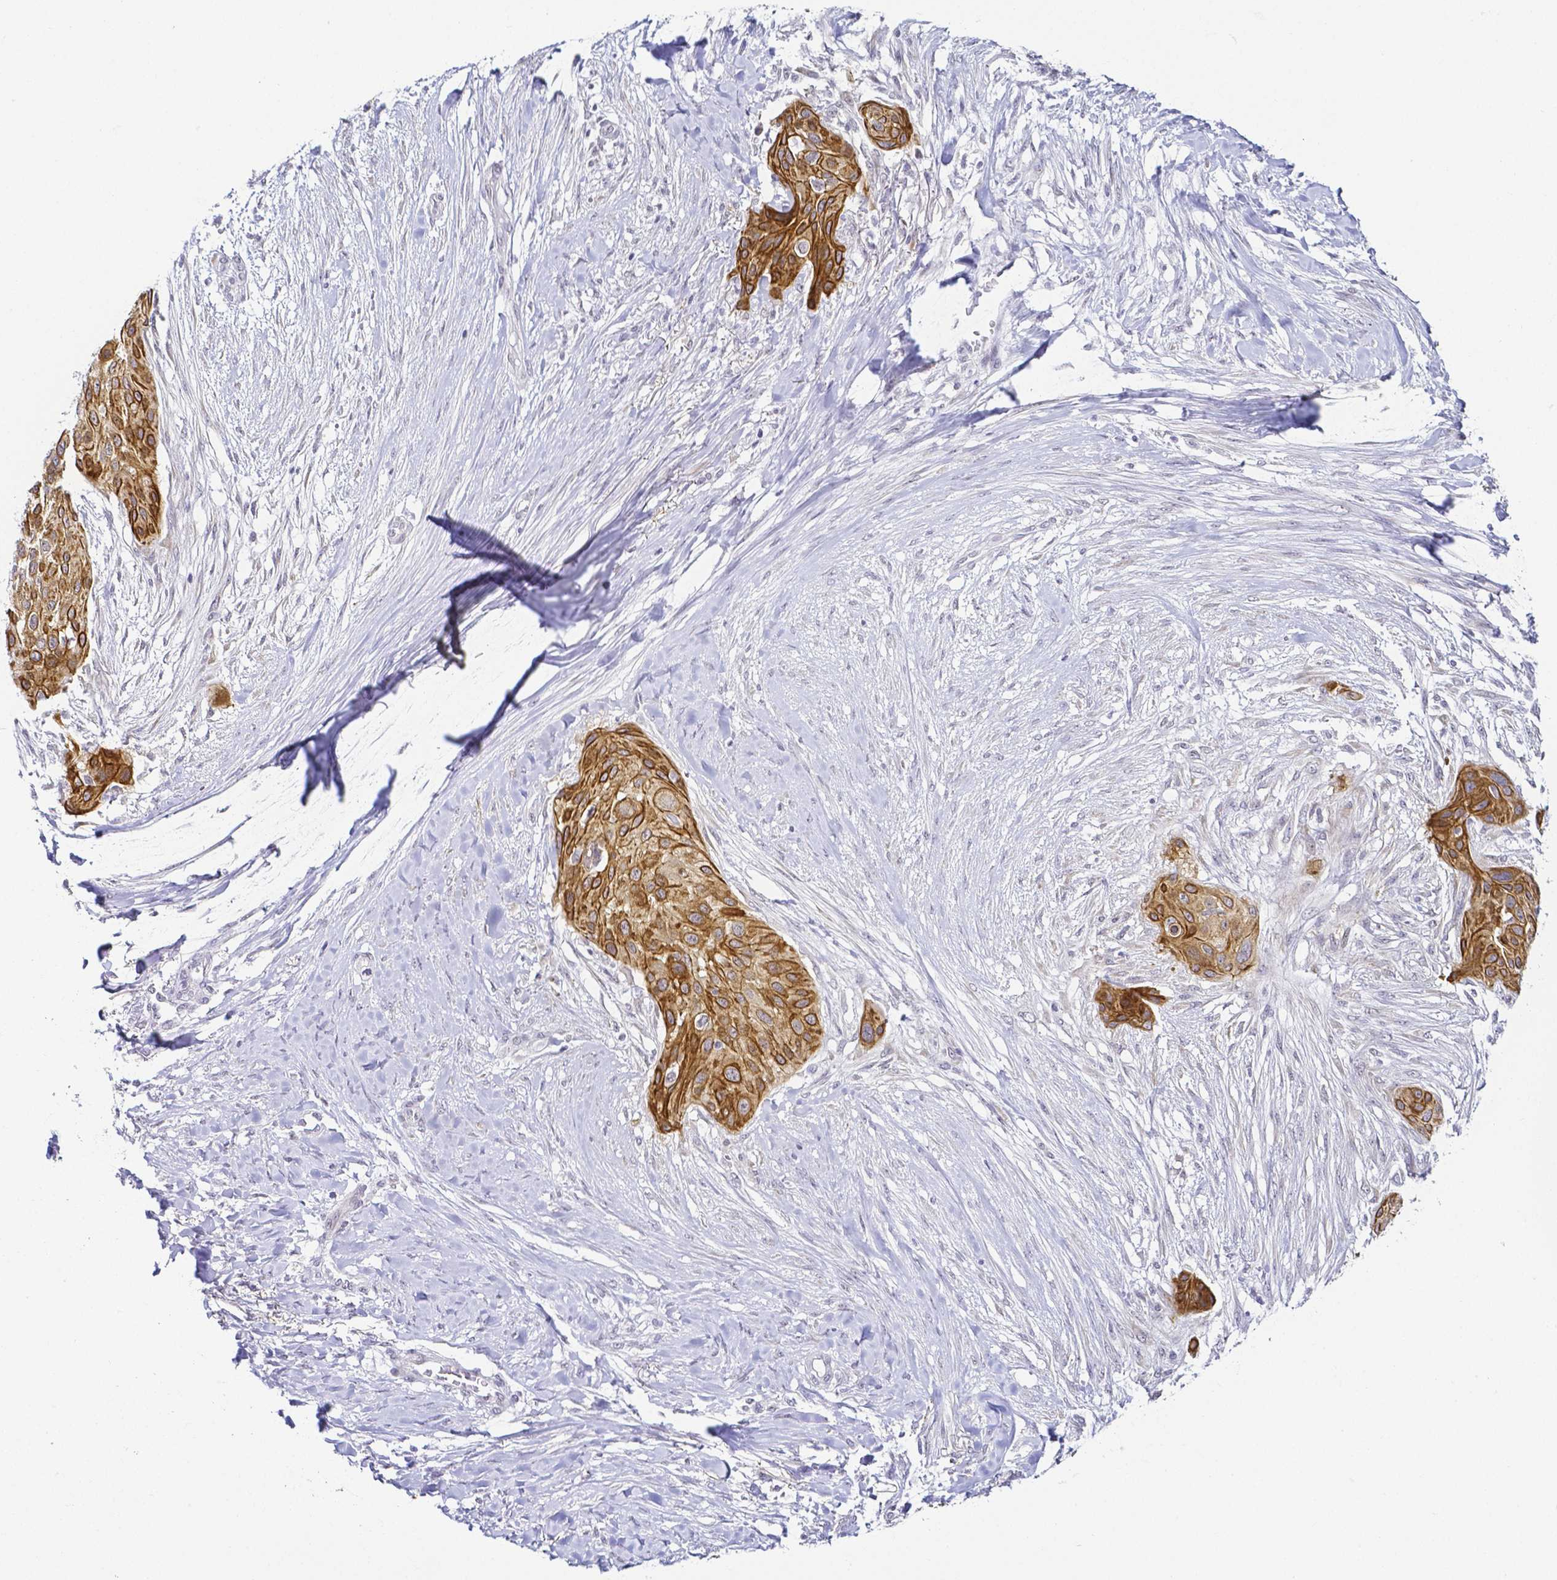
{"staining": {"intensity": "moderate", "quantity": ">75%", "location": "cytoplasmic/membranous"}, "tissue": "skin cancer", "cell_type": "Tumor cells", "image_type": "cancer", "snomed": [{"axis": "morphology", "description": "Squamous cell carcinoma, NOS"}, {"axis": "topography", "description": "Skin"}], "caption": "The micrograph reveals a brown stain indicating the presence of a protein in the cytoplasmic/membranous of tumor cells in skin cancer.", "gene": "FAM83G", "patient": {"sex": "female", "age": 87}}